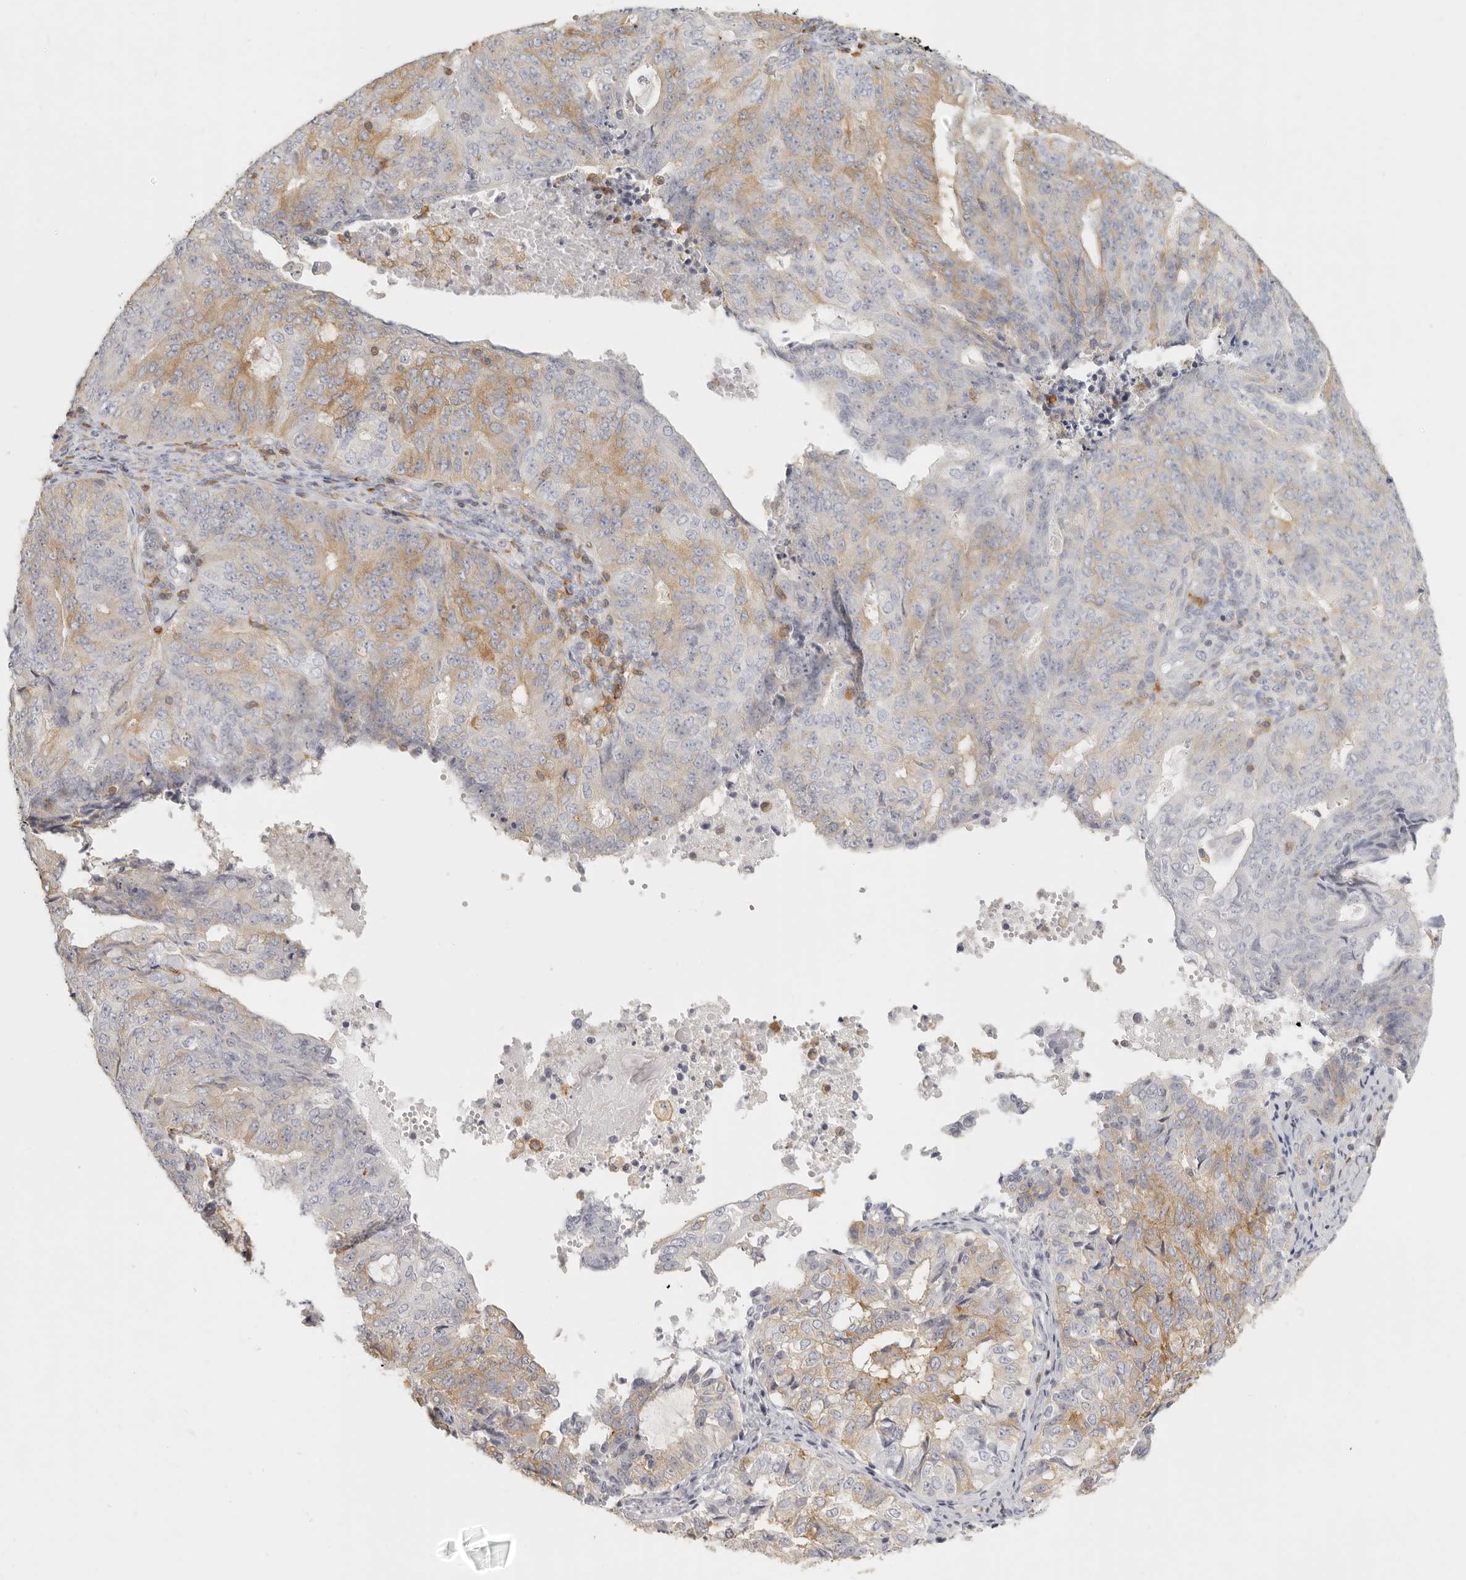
{"staining": {"intensity": "moderate", "quantity": "<25%", "location": "cytoplasmic/membranous"}, "tissue": "endometrial cancer", "cell_type": "Tumor cells", "image_type": "cancer", "snomed": [{"axis": "morphology", "description": "Adenocarcinoma, NOS"}, {"axis": "topography", "description": "Endometrium"}], "caption": "This micrograph reveals immunohistochemistry (IHC) staining of human endometrial cancer, with low moderate cytoplasmic/membranous expression in approximately <25% of tumor cells.", "gene": "NIBAN1", "patient": {"sex": "female", "age": 32}}